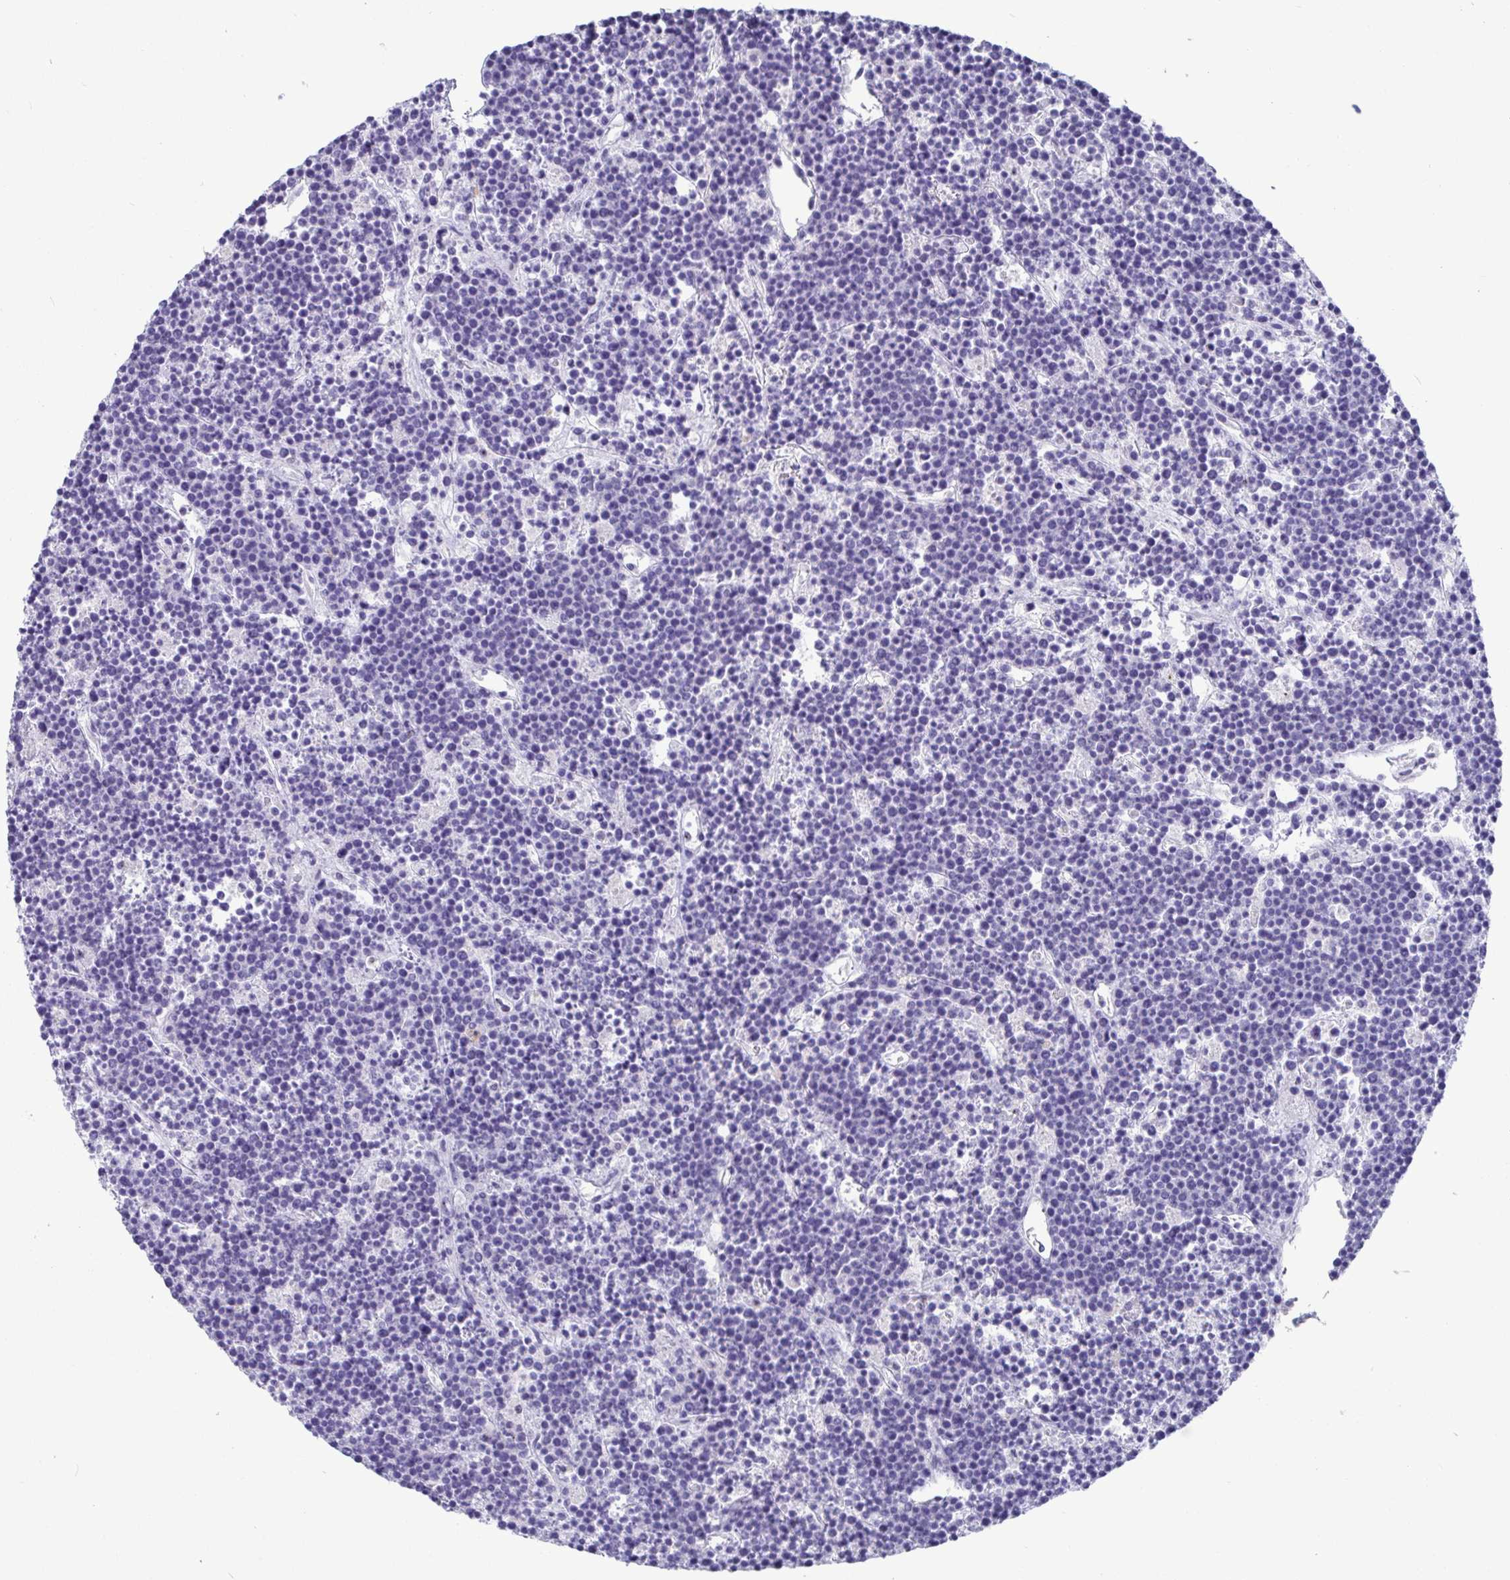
{"staining": {"intensity": "negative", "quantity": "none", "location": "none"}, "tissue": "lymphoma", "cell_type": "Tumor cells", "image_type": "cancer", "snomed": [{"axis": "morphology", "description": "Malignant lymphoma, non-Hodgkin's type, High grade"}, {"axis": "topography", "description": "Ovary"}], "caption": "IHC of lymphoma shows no positivity in tumor cells. Brightfield microscopy of immunohistochemistry stained with DAB (3,3'-diaminobenzidine) (brown) and hematoxylin (blue), captured at high magnification.", "gene": "TMEM241", "patient": {"sex": "female", "age": 56}}